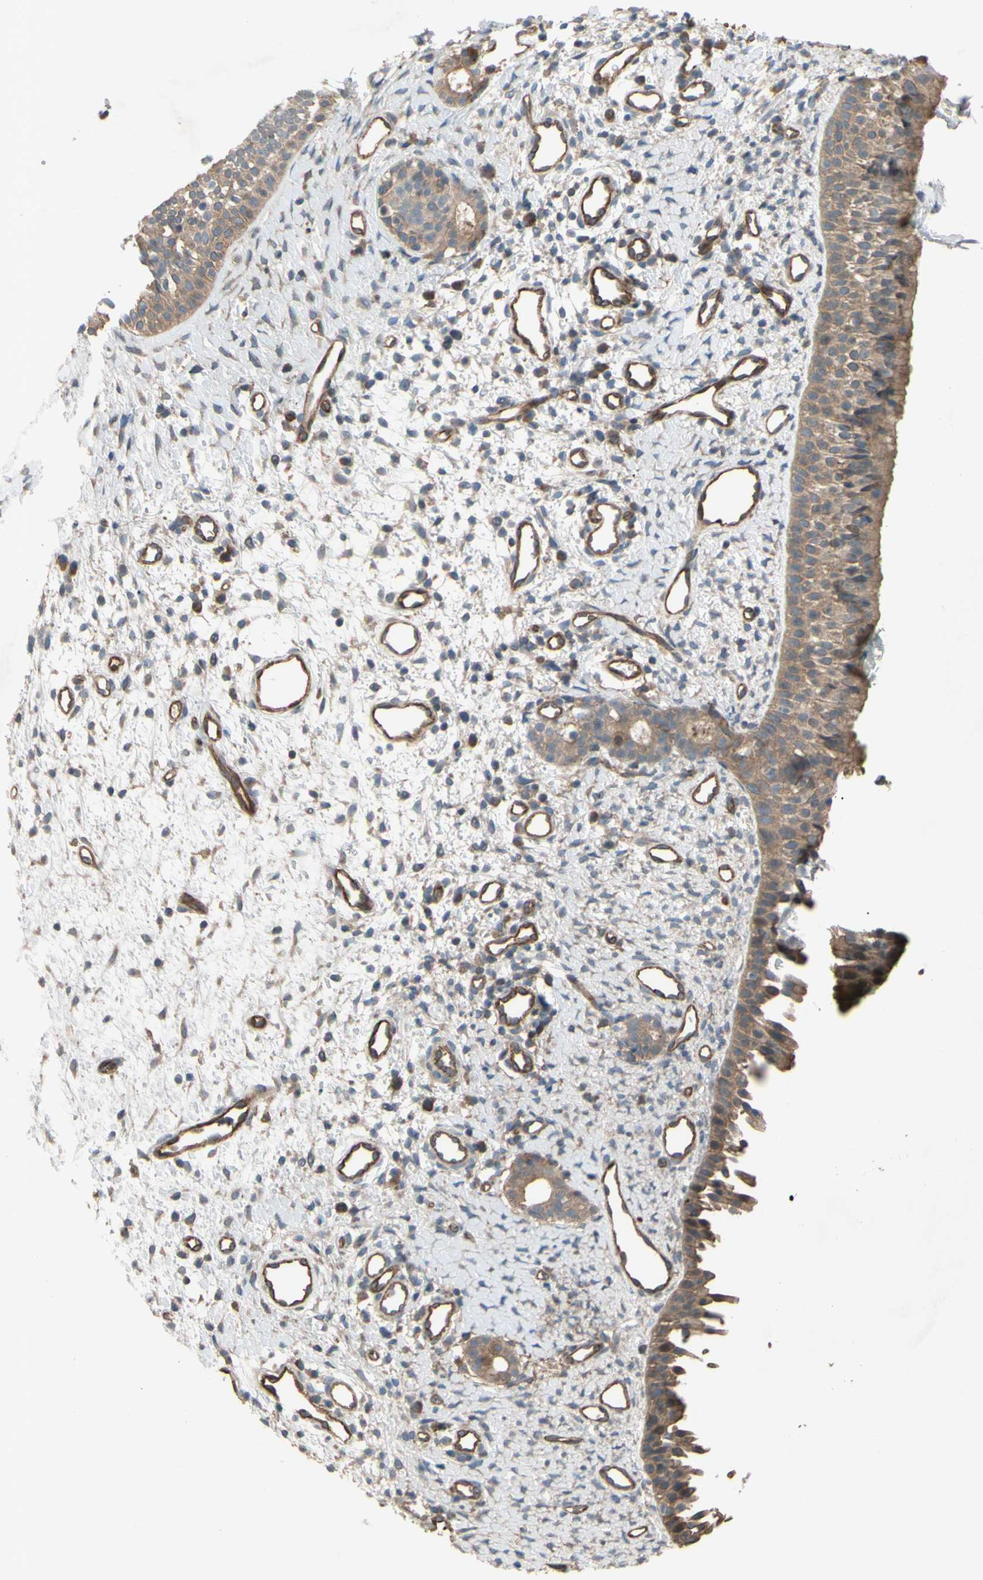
{"staining": {"intensity": "moderate", "quantity": ">75%", "location": "cytoplasmic/membranous"}, "tissue": "nasopharynx", "cell_type": "Respiratory epithelial cells", "image_type": "normal", "snomed": [{"axis": "morphology", "description": "Normal tissue, NOS"}, {"axis": "topography", "description": "Nasopharynx"}], "caption": "Moderate cytoplasmic/membranous expression is present in about >75% of respiratory epithelial cells in normal nasopharynx.", "gene": "SHROOM4", "patient": {"sex": "male", "age": 22}}